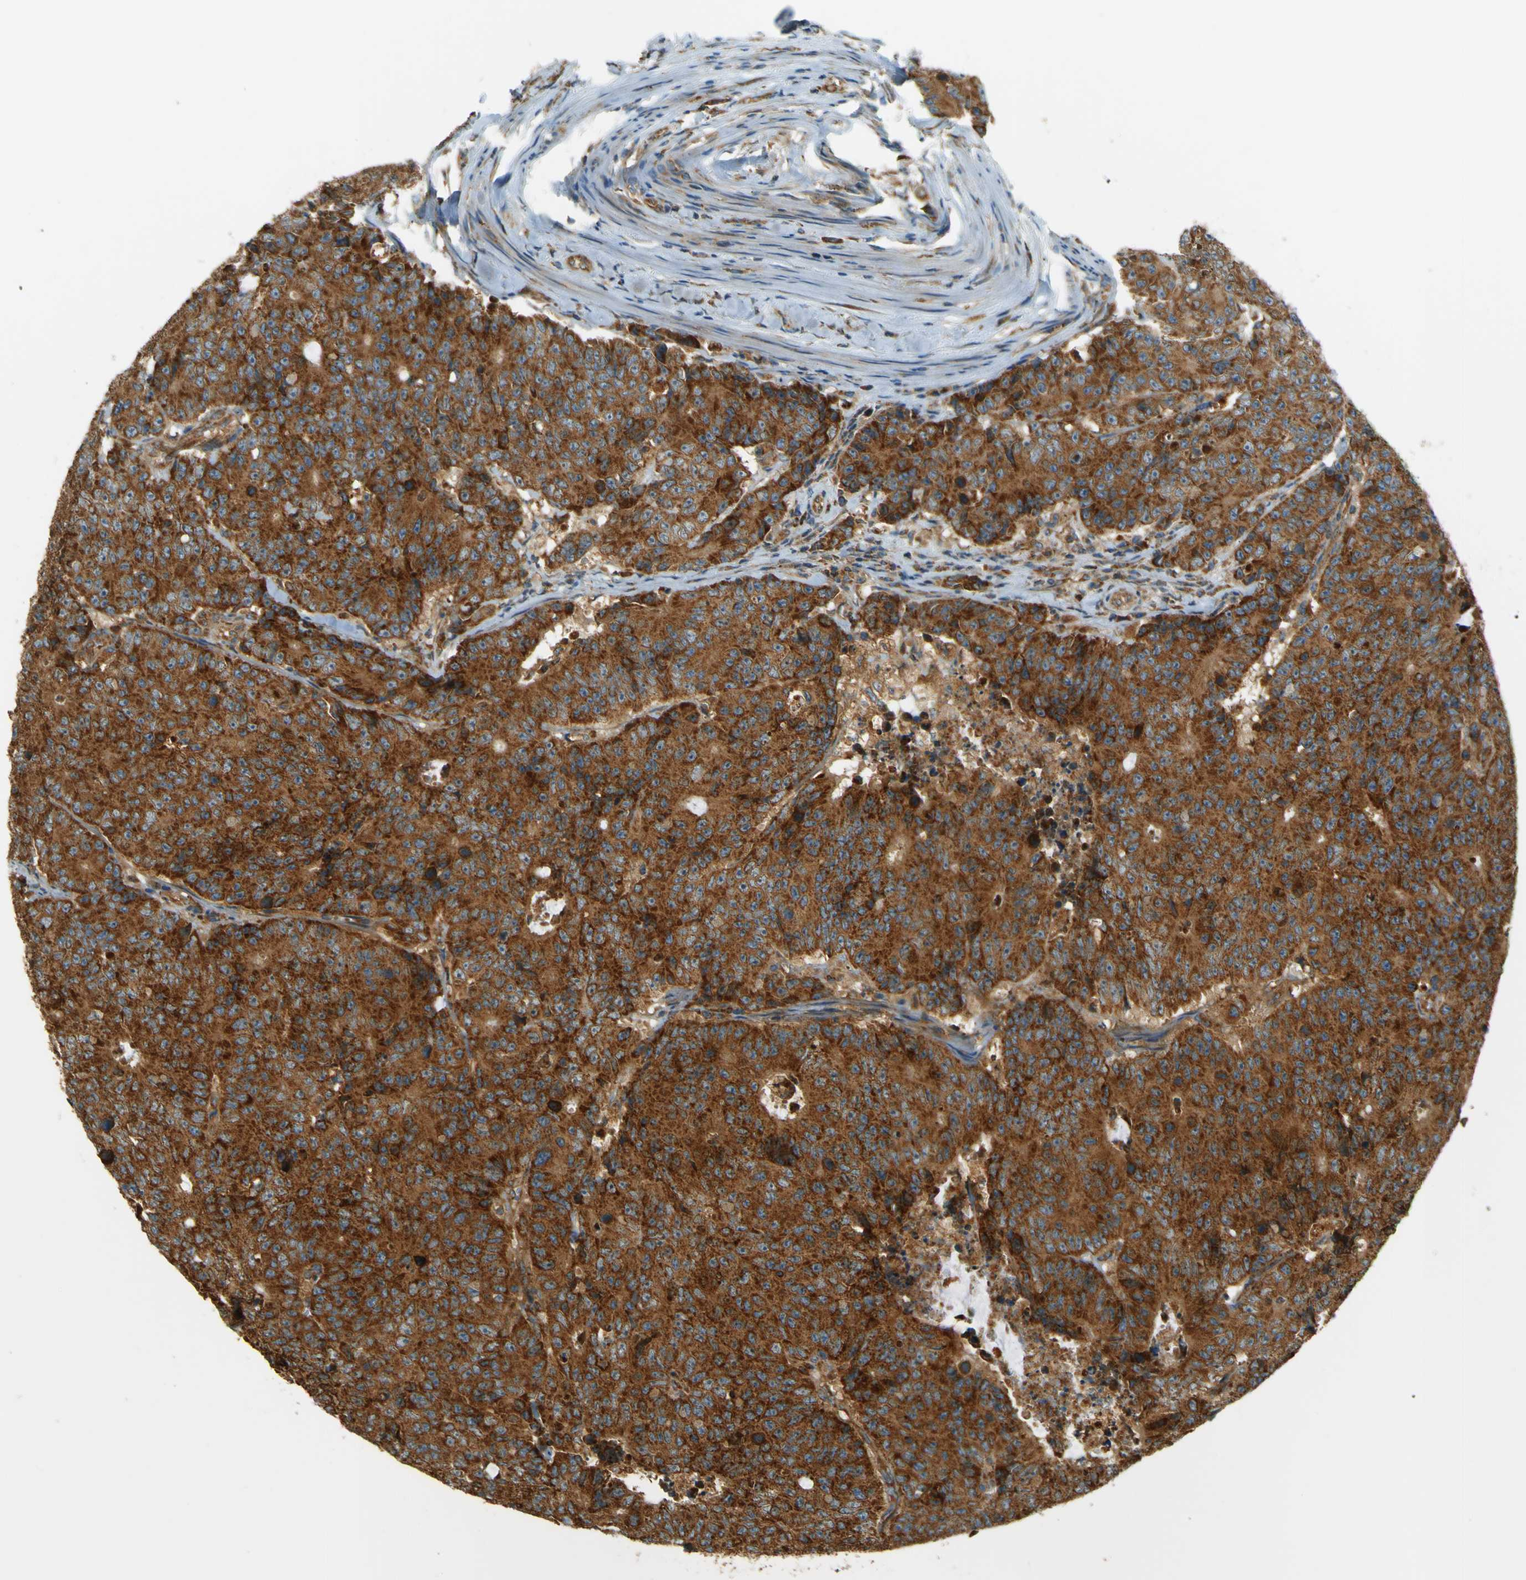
{"staining": {"intensity": "strong", "quantity": ">75%", "location": "cytoplasmic/membranous"}, "tissue": "colorectal cancer", "cell_type": "Tumor cells", "image_type": "cancer", "snomed": [{"axis": "morphology", "description": "Adenocarcinoma, NOS"}, {"axis": "topography", "description": "Colon"}], "caption": "About >75% of tumor cells in adenocarcinoma (colorectal) reveal strong cytoplasmic/membranous protein staining as visualized by brown immunohistochemical staining.", "gene": "DNAJC5", "patient": {"sex": "female", "age": 86}}